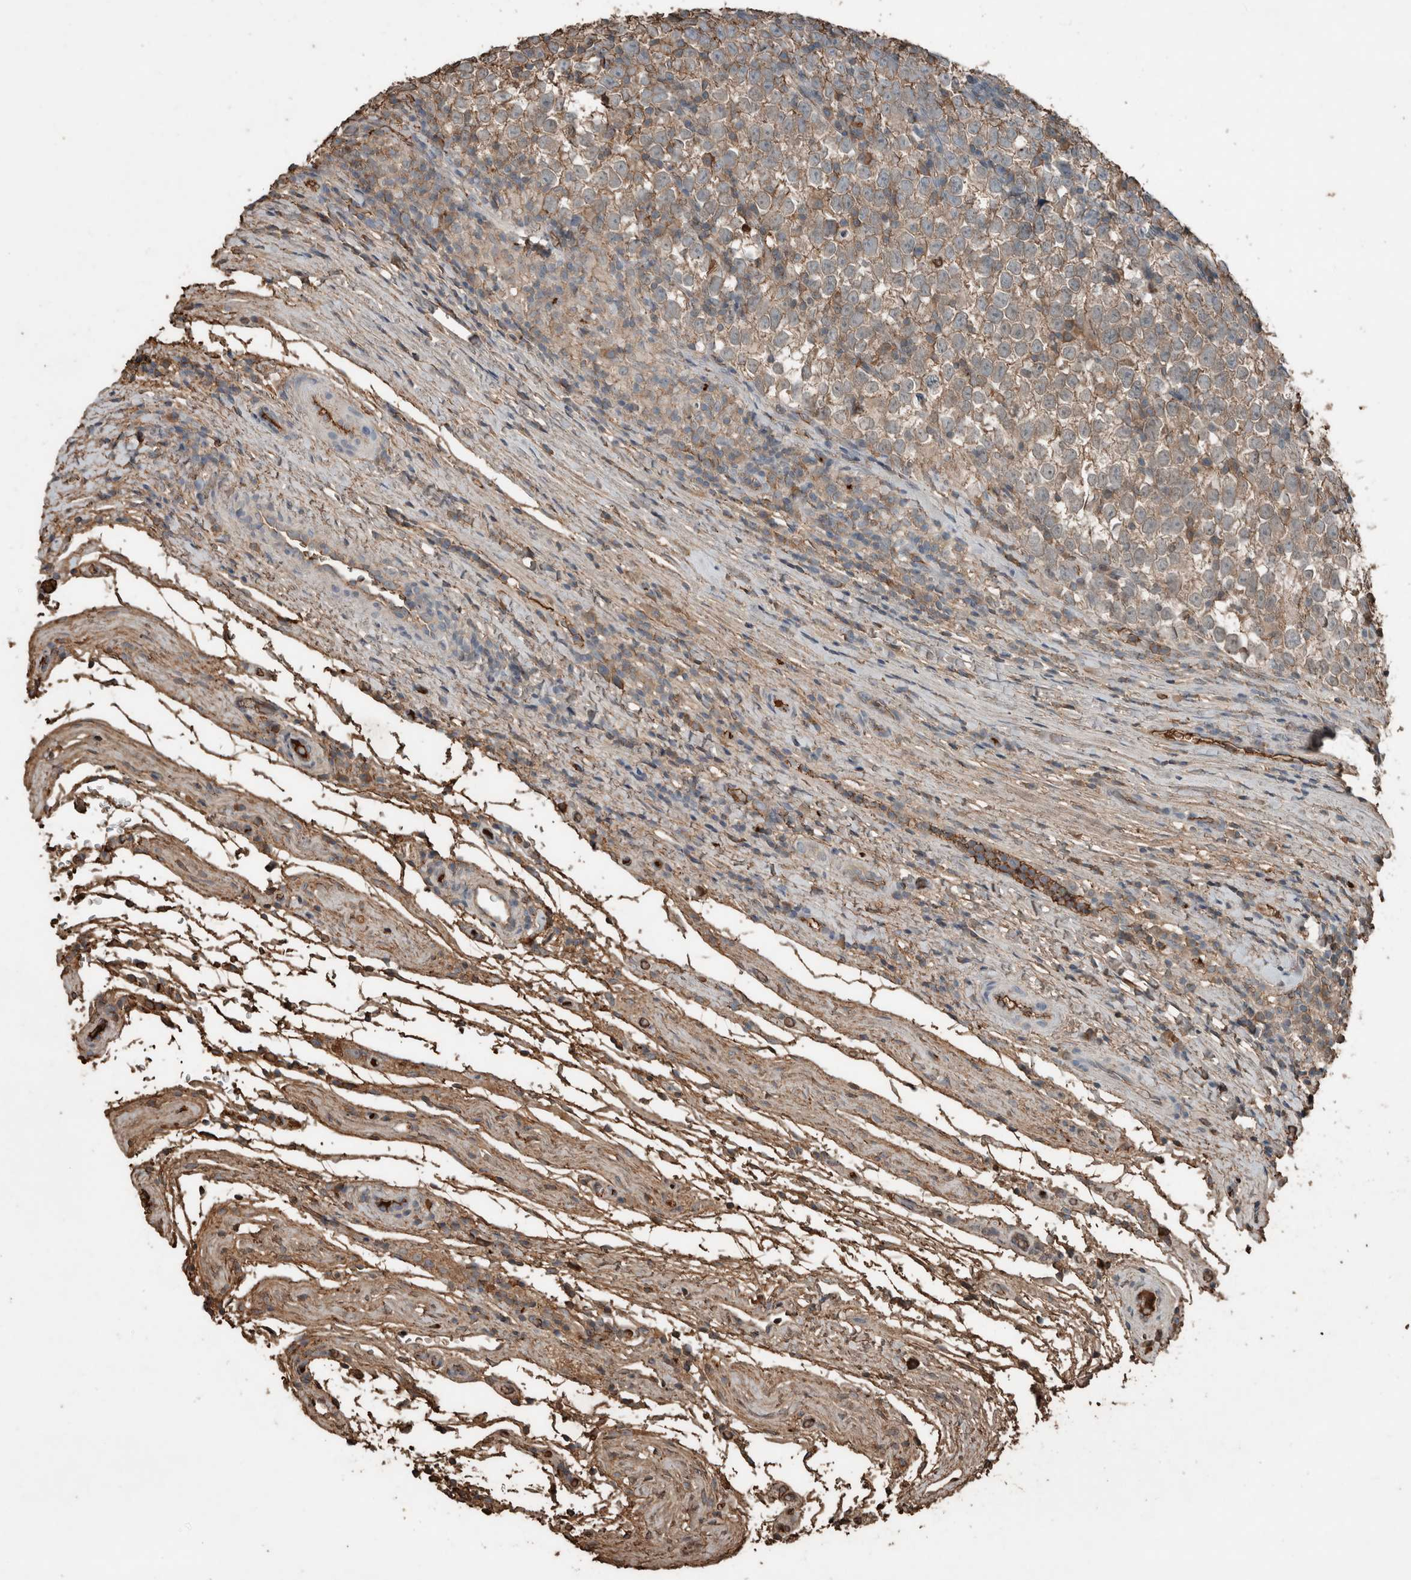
{"staining": {"intensity": "weak", "quantity": "25%-75%", "location": "cytoplasmic/membranous"}, "tissue": "testis cancer", "cell_type": "Tumor cells", "image_type": "cancer", "snomed": [{"axis": "morphology", "description": "Normal tissue, NOS"}, {"axis": "morphology", "description": "Seminoma, NOS"}, {"axis": "topography", "description": "Testis"}], "caption": "A low amount of weak cytoplasmic/membranous expression is appreciated in approximately 25%-75% of tumor cells in testis seminoma tissue. (DAB (3,3'-diaminobenzidine) IHC, brown staining for protein, blue staining for nuclei).", "gene": "USP34", "patient": {"sex": "male", "age": 43}}